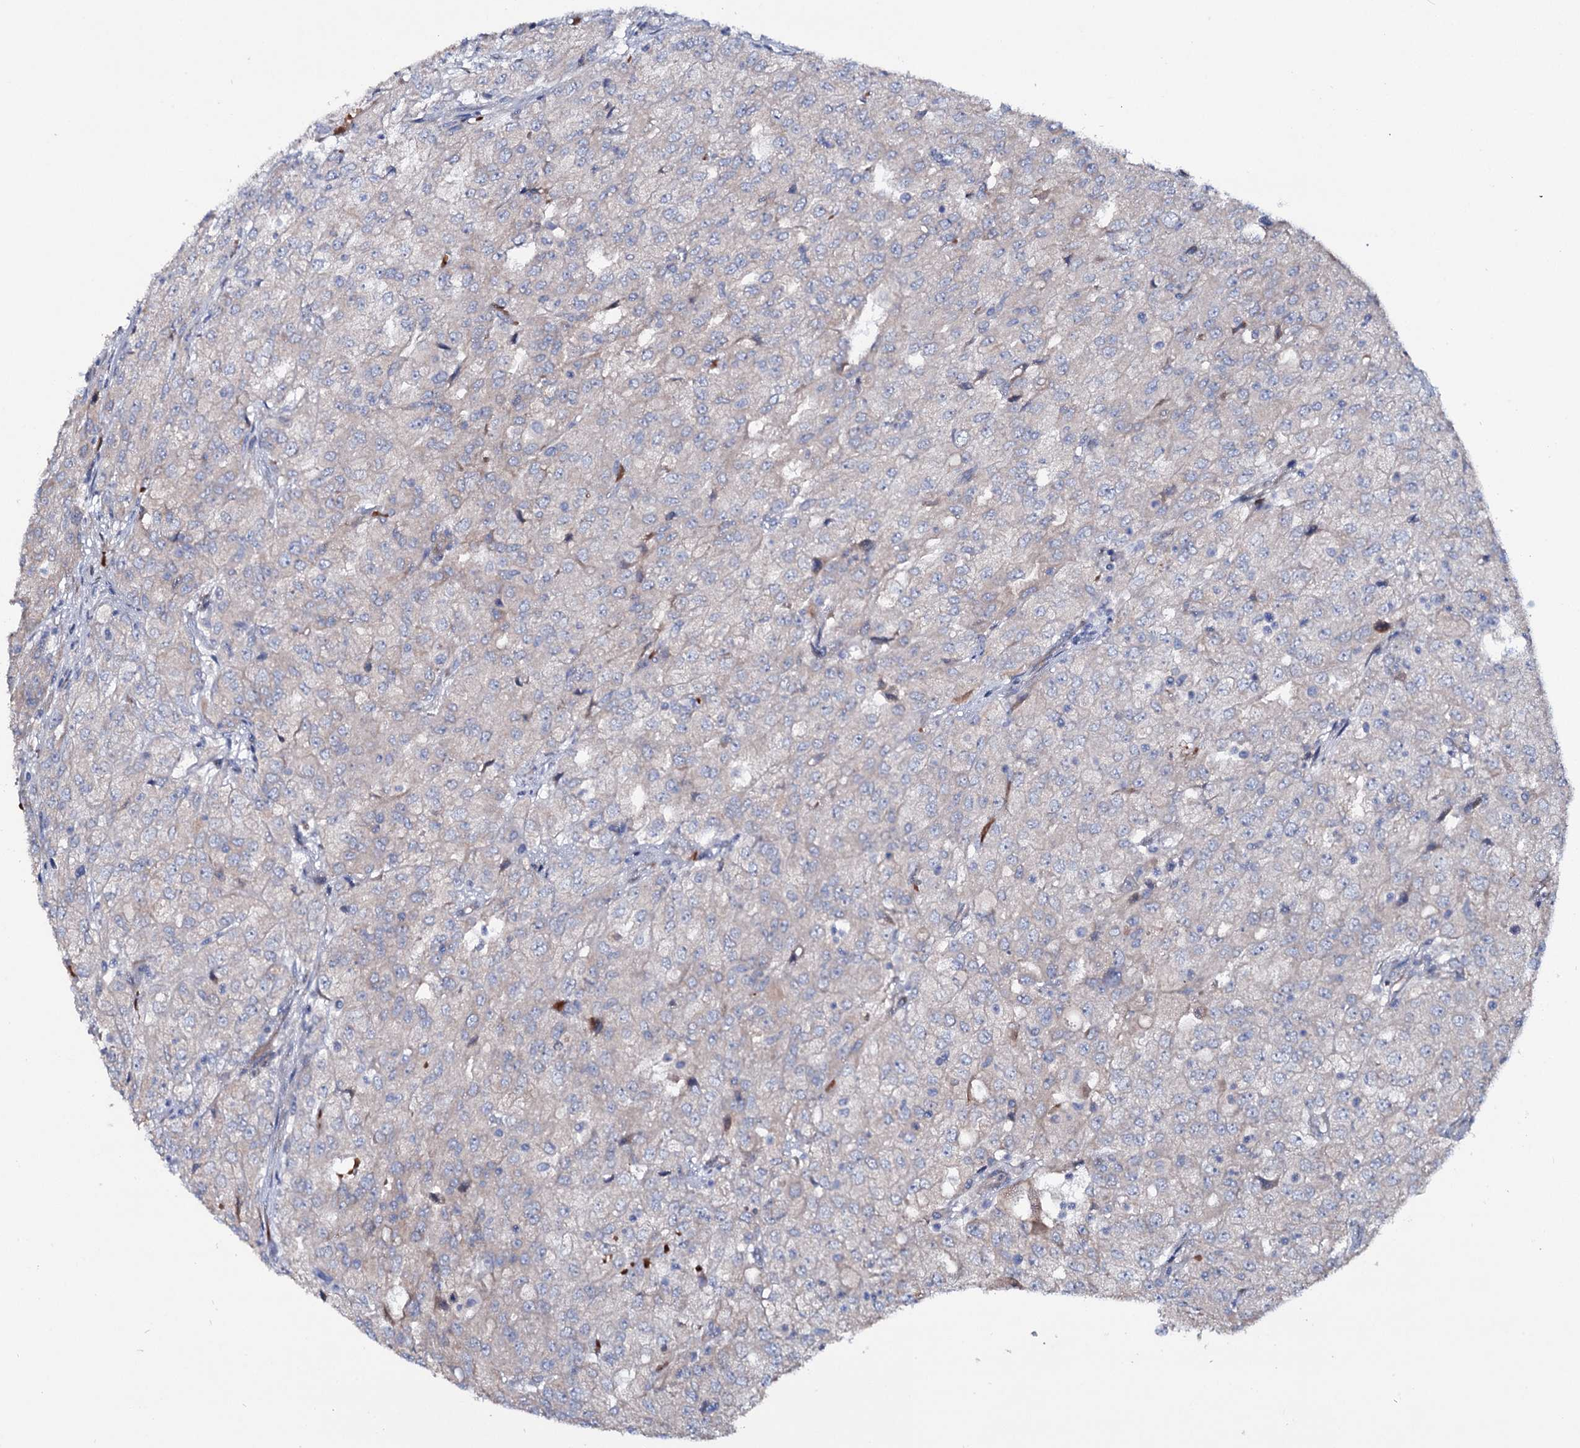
{"staining": {"intensity": "weak", "quantity": "<25%", "location": "cytoplasmic/membranous"}, "tissue": "renal cancer", "cell_type": "Tumor cells", "image_type": "cancer", "snomed": [{"axis": "morphology", "description": "Adenocarcinoma, NOS"}, {"axis": "topography", "description": "Kidney"}], "caption": "High magnification brightfield microscopy of renal cancer (adenocarcinoma) stained with DAB (3,3'-diaminobenzidine) (brown) and counterstained with hematoxylin (blue): tumor cells show no significant expression.", "gene": "PTDSS2", "patient": {"sex": "female", "age": 54}}